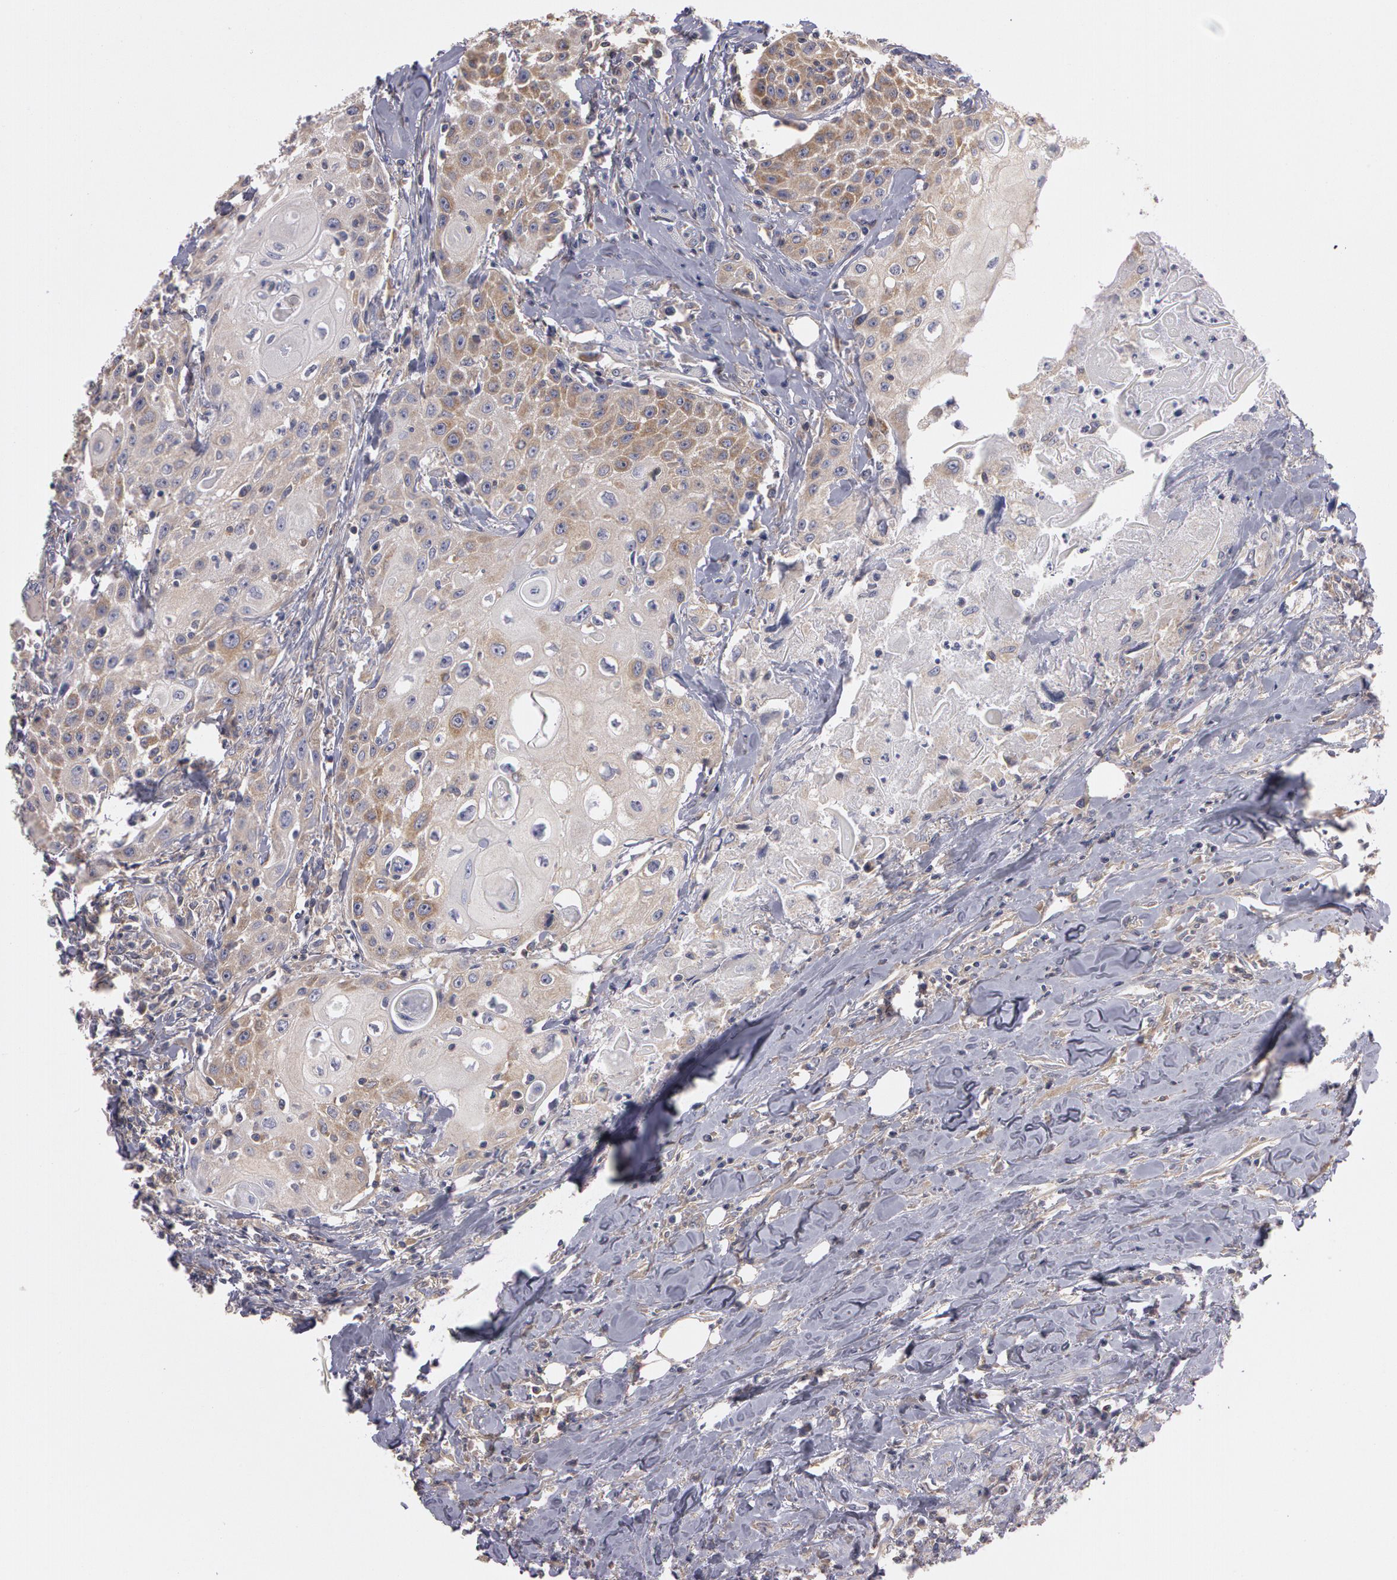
{"staining": {"intensity": "weak", "quantity": "<25%", "location": "cytoplasmic/membranous"}, "tissue": "head and neck cancer", "cell_type": "Tumor cells", "image_type": "cancer", "snomed": [{"axis": "morphology", "description": "Squamous cell carcinoma, NOS"}, {"axis": "topography", "description": "Oral tissue"}, {"axis": "topography", "description": "Head-Neck"}], "caption": "Immunohistochemistry of head and neck cancer reveals no staining in tumor cells.", "gene": "NEK9", "patient": {"sex": "female", "age": 82}}